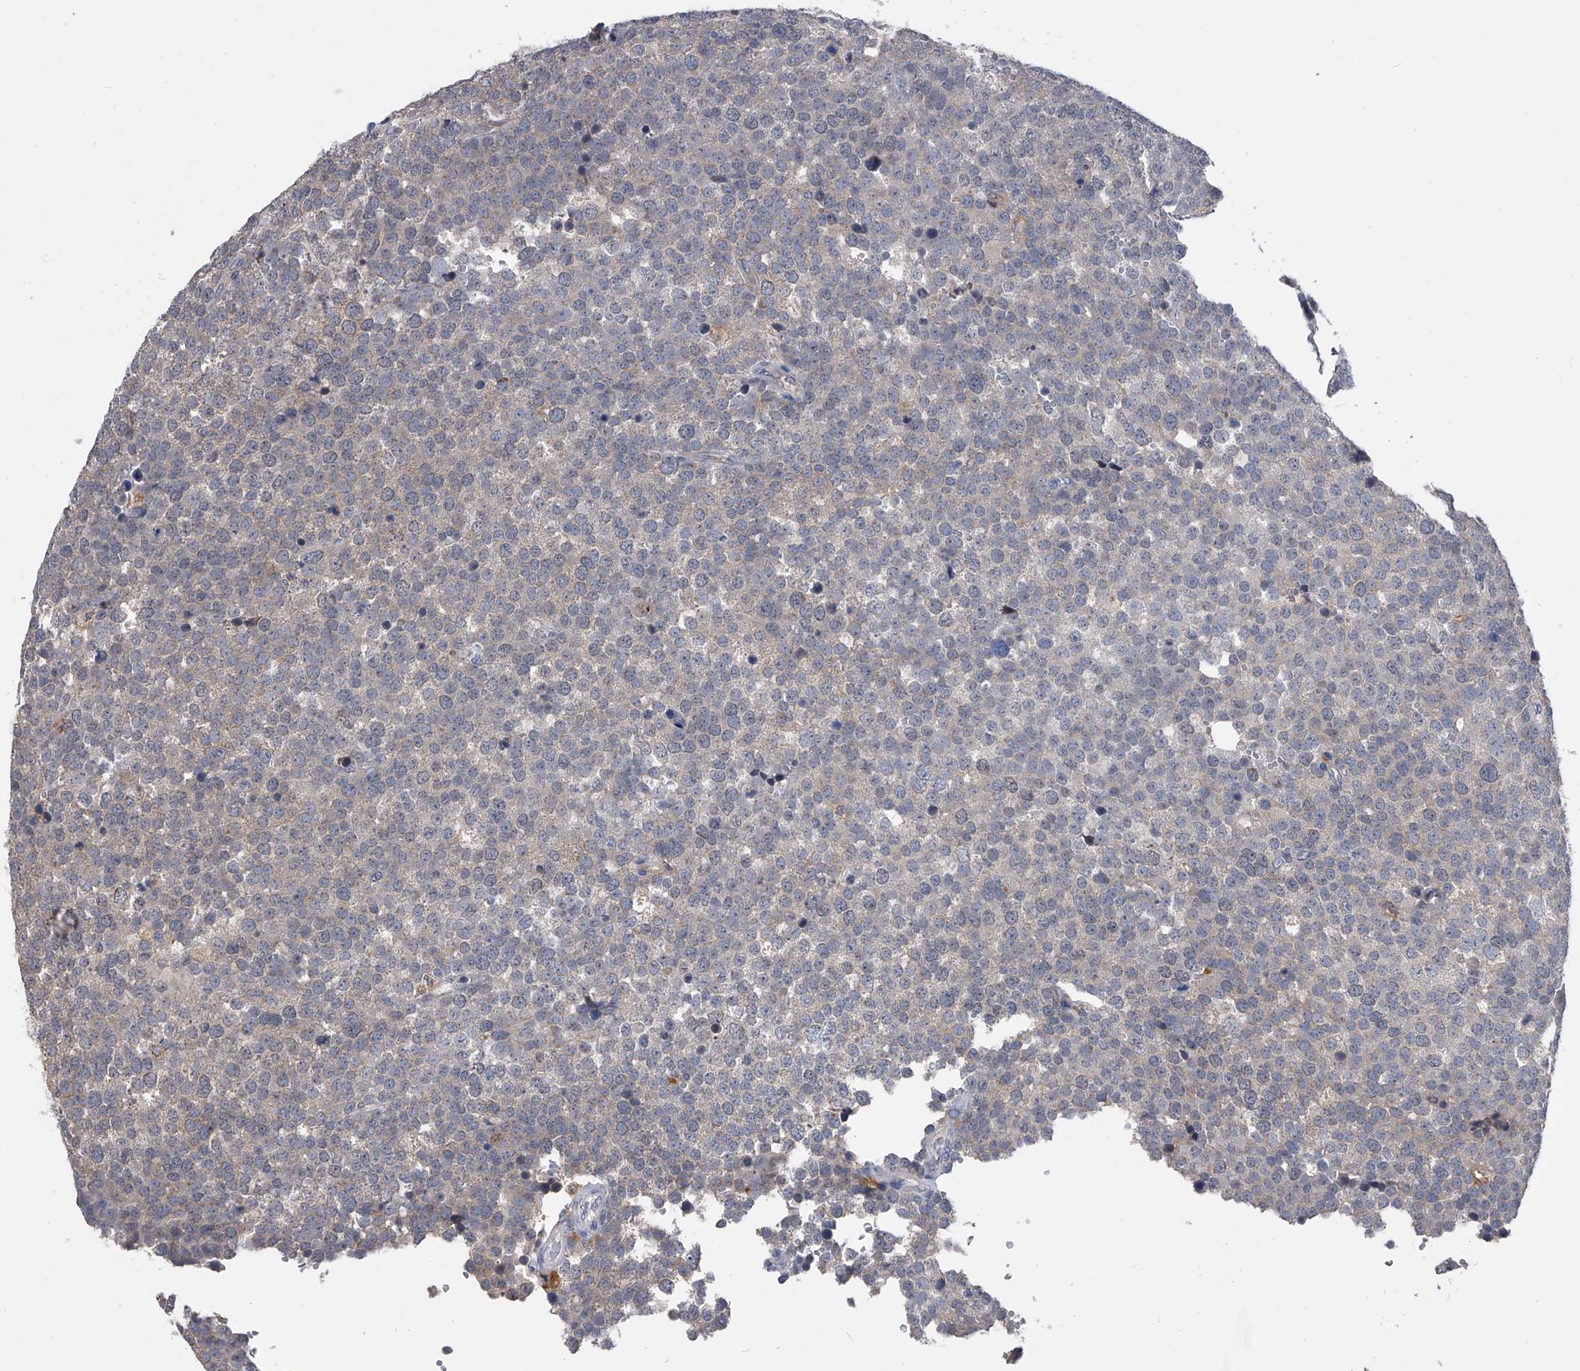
{"staining": {"intensity": "negative", "quantity": "none", "location": "none"}, "tissue": "testis cancer", "cell_type": "Tumor cells", "image_type": "cancer", "snomed": [{"axis": "morphology", "description": "Seminoma, NOS"}, {"axis": "topography", "description": "Testis"}], "caption": "High magnification brightfield microscopy of seminoma (testis) stained with DAB (3,3'-diaminobenzidine) (brown) and counterstained with hematoxylin (blue): tumor cells show no significant expression. Nuclei are stained in blue.", "gene": "MAP4K3", "patient": {"sex": "male", "age": 71}}